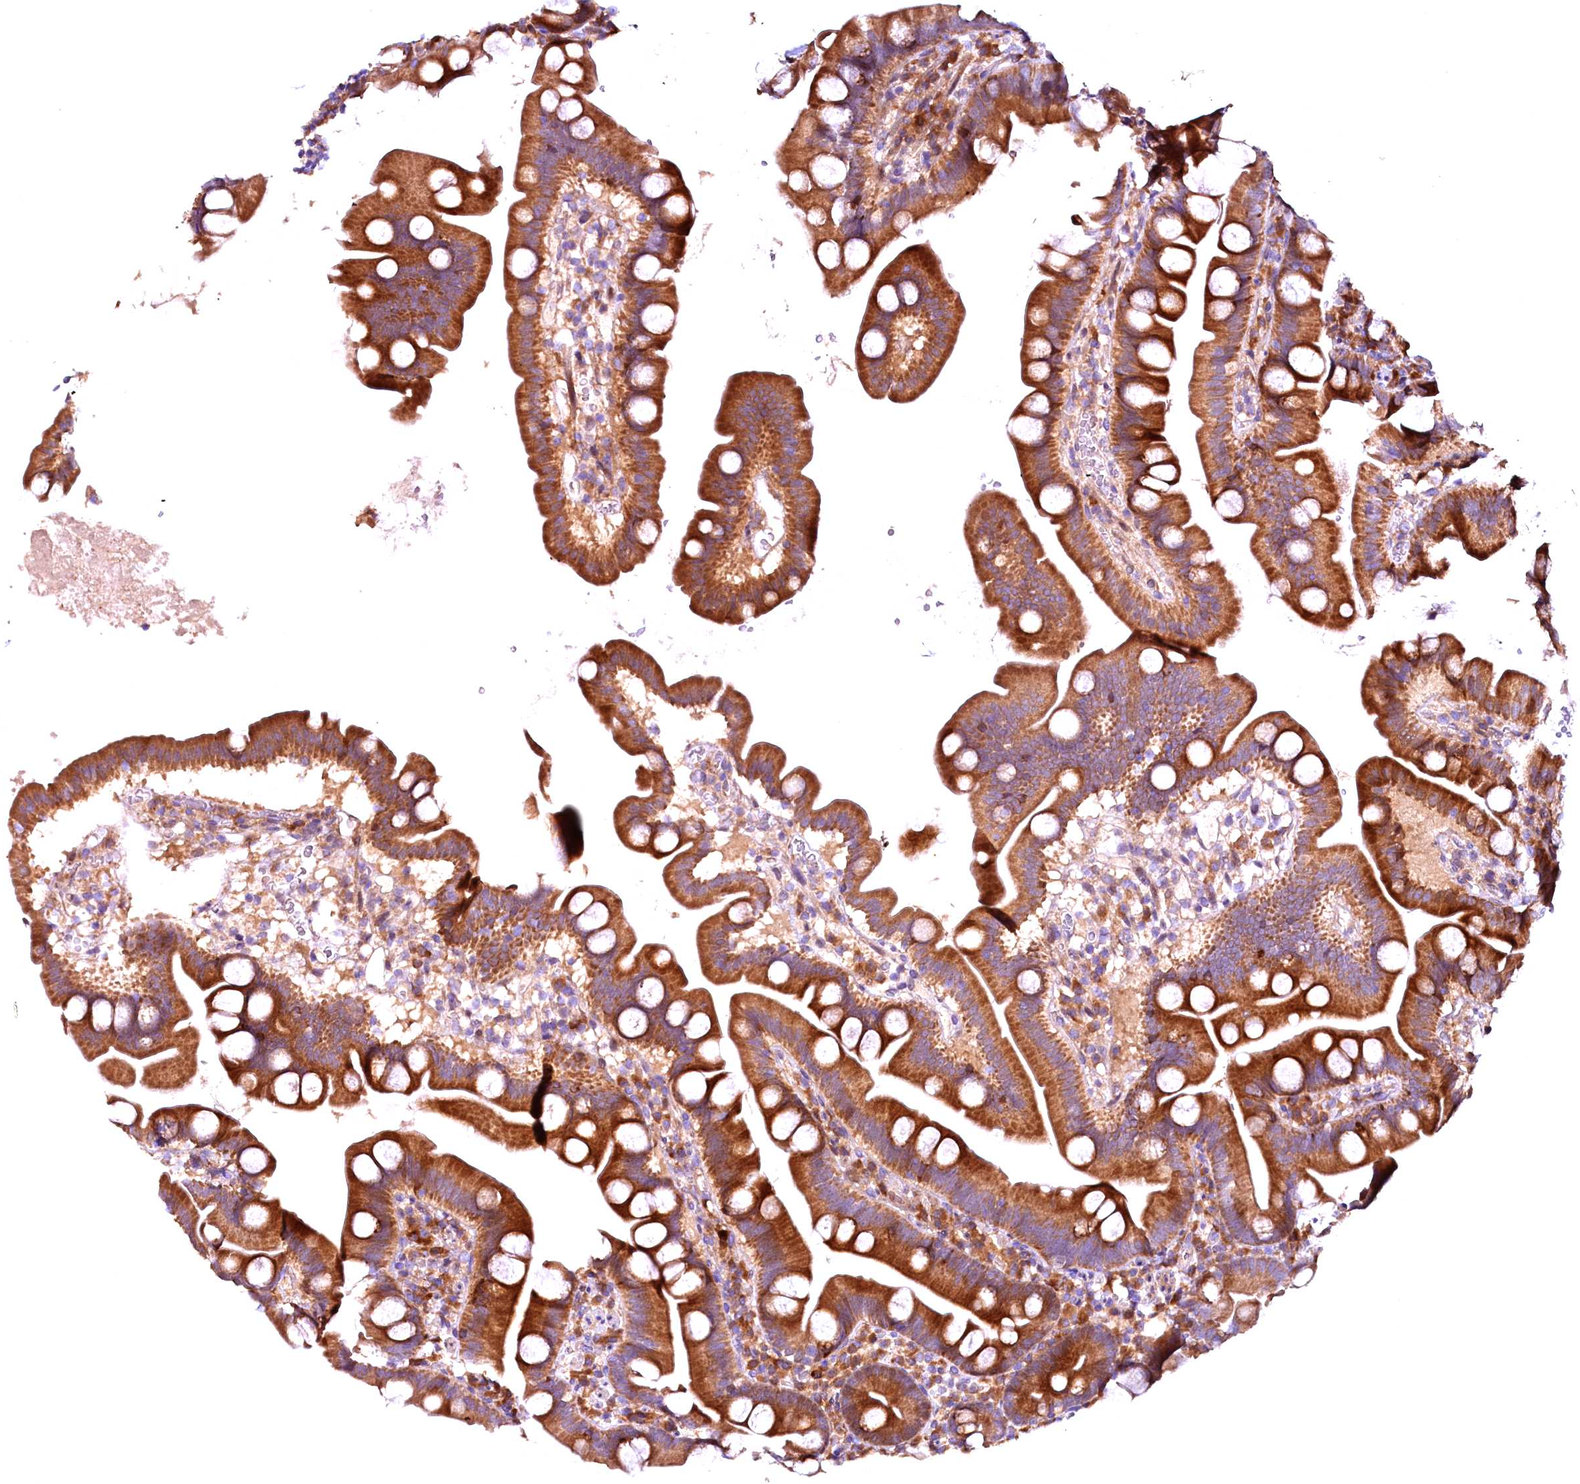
{"staining": {"intensity": "strong", "quantity": ">75%", "location": "cytoplasmic/membranous"}, "tissue": "small intestine", "cell_type": "Glandular cells", "image_type": "normal", "snomed": [{"axis": "morphology", "description": "Normal tissue, NOS"}, {"axis": "topography", "description": "Small intestine"}], "caption": "A brown stain shows strong cytoplasmic/membranous expression of a protein in glandular cells of normal human small intestine. (DAB (3,3'-diaminobenzidine) = brown stain, brightfield microscopy at high magnification).", "gene": "RPUSD2", "patient": {"sex": "female", "age": 68}}